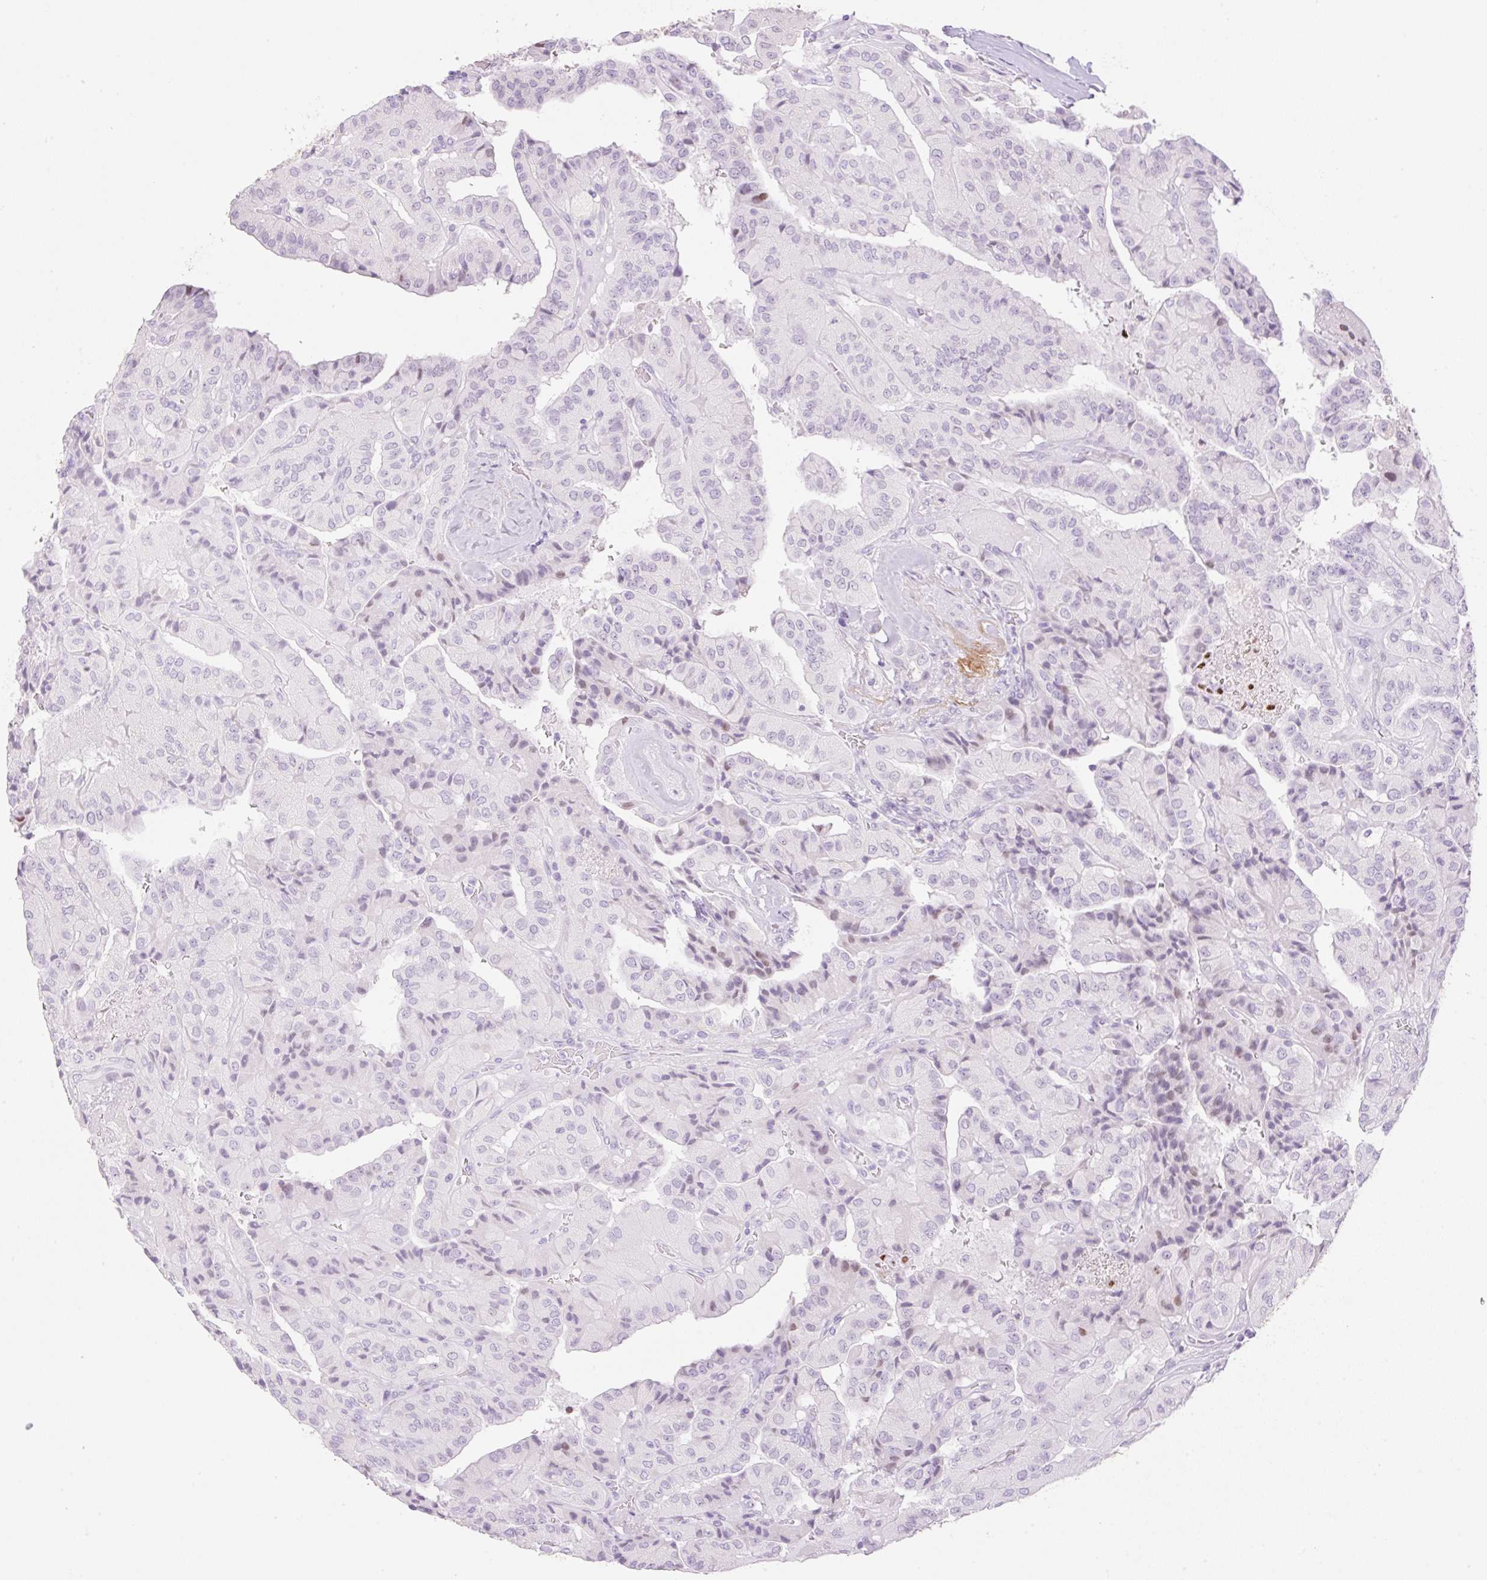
{"staining": {"intensity": "moderate", "quantity": "<25%", "location": "nuclear"}, "tissue": "thyroid cancer", "cell_type": "Tumor cells", "image_type": "cancer", "snomed": [{"axis": "morphology", "description": "Normal tissue, NOS"}, {"axis": "morphology", "description": "Papillary adenocarcinoma, NOS"}, {"axis": "topography", "description": "Thyroid gland"}], "caption": "Immunohistochemistry of thyroid cancer (papillary adenocarcinoma) exhibits low levels of moderate nuclear expression in approximately <25% of tumor cells.", "gene": "SP140L", "patient": {"sex": "female", "age": 59}}